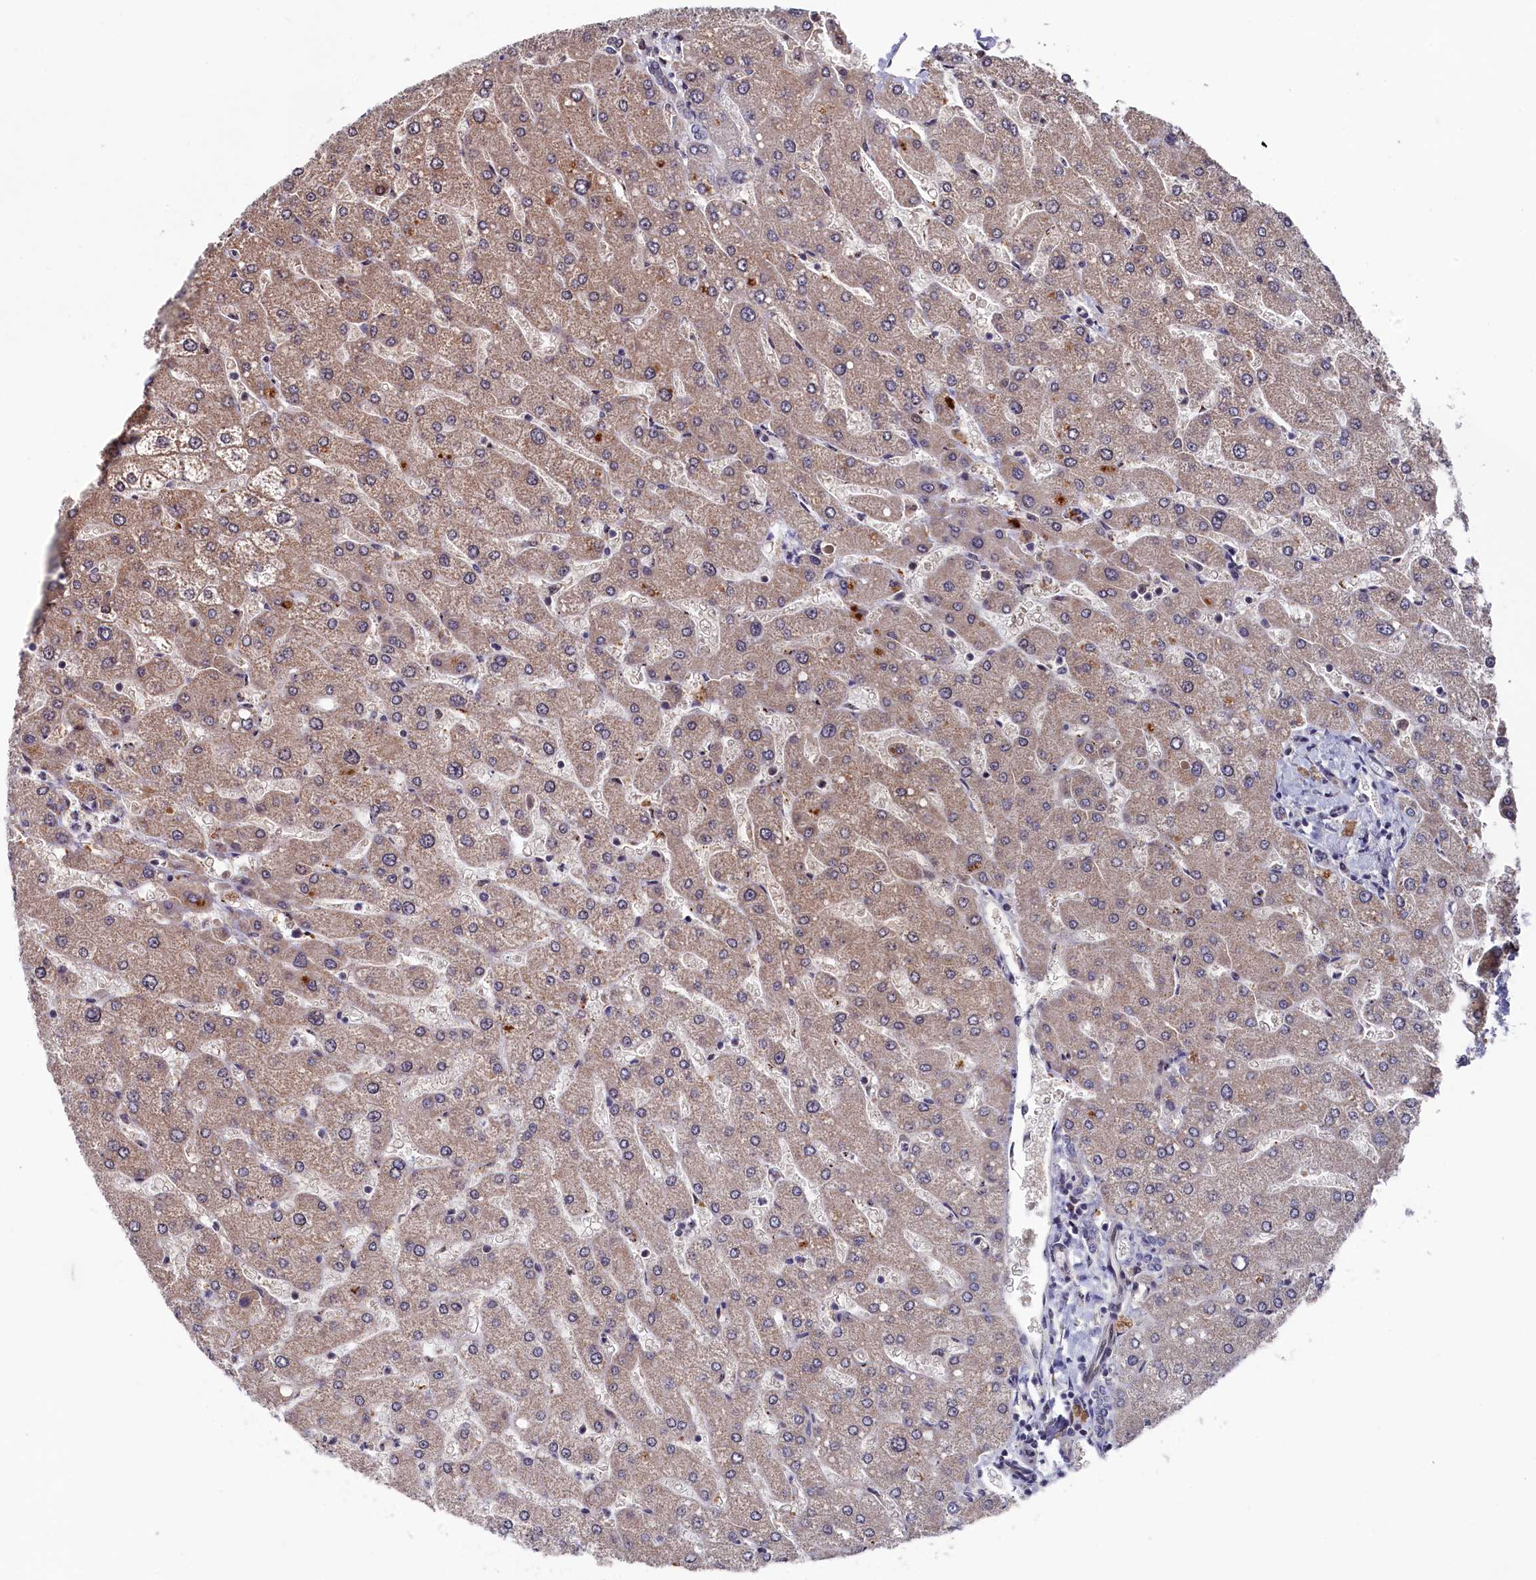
{"staining": {"intensity": "negative", "quantity": "none", "location": "none"}, "tissue": "liver", "cell_type": "Cholangiocytes", "image_type": "normal", "snomed": [{"axis": "morphology", "description": "Normal tissue, NOS"}, {"axis": "topography", "description": "Liver"}], "caption": "Liver was stained to show a protein in brown. There is no significant staining in cholangiocytes. Brightfield microscopy of immunohistochemistry (IHC) stained with DAB (brown) and hematoxylin (blue), captured at high magnification.", "gene": "CLPX", "patient": {"sex": "male", "age": 55}}